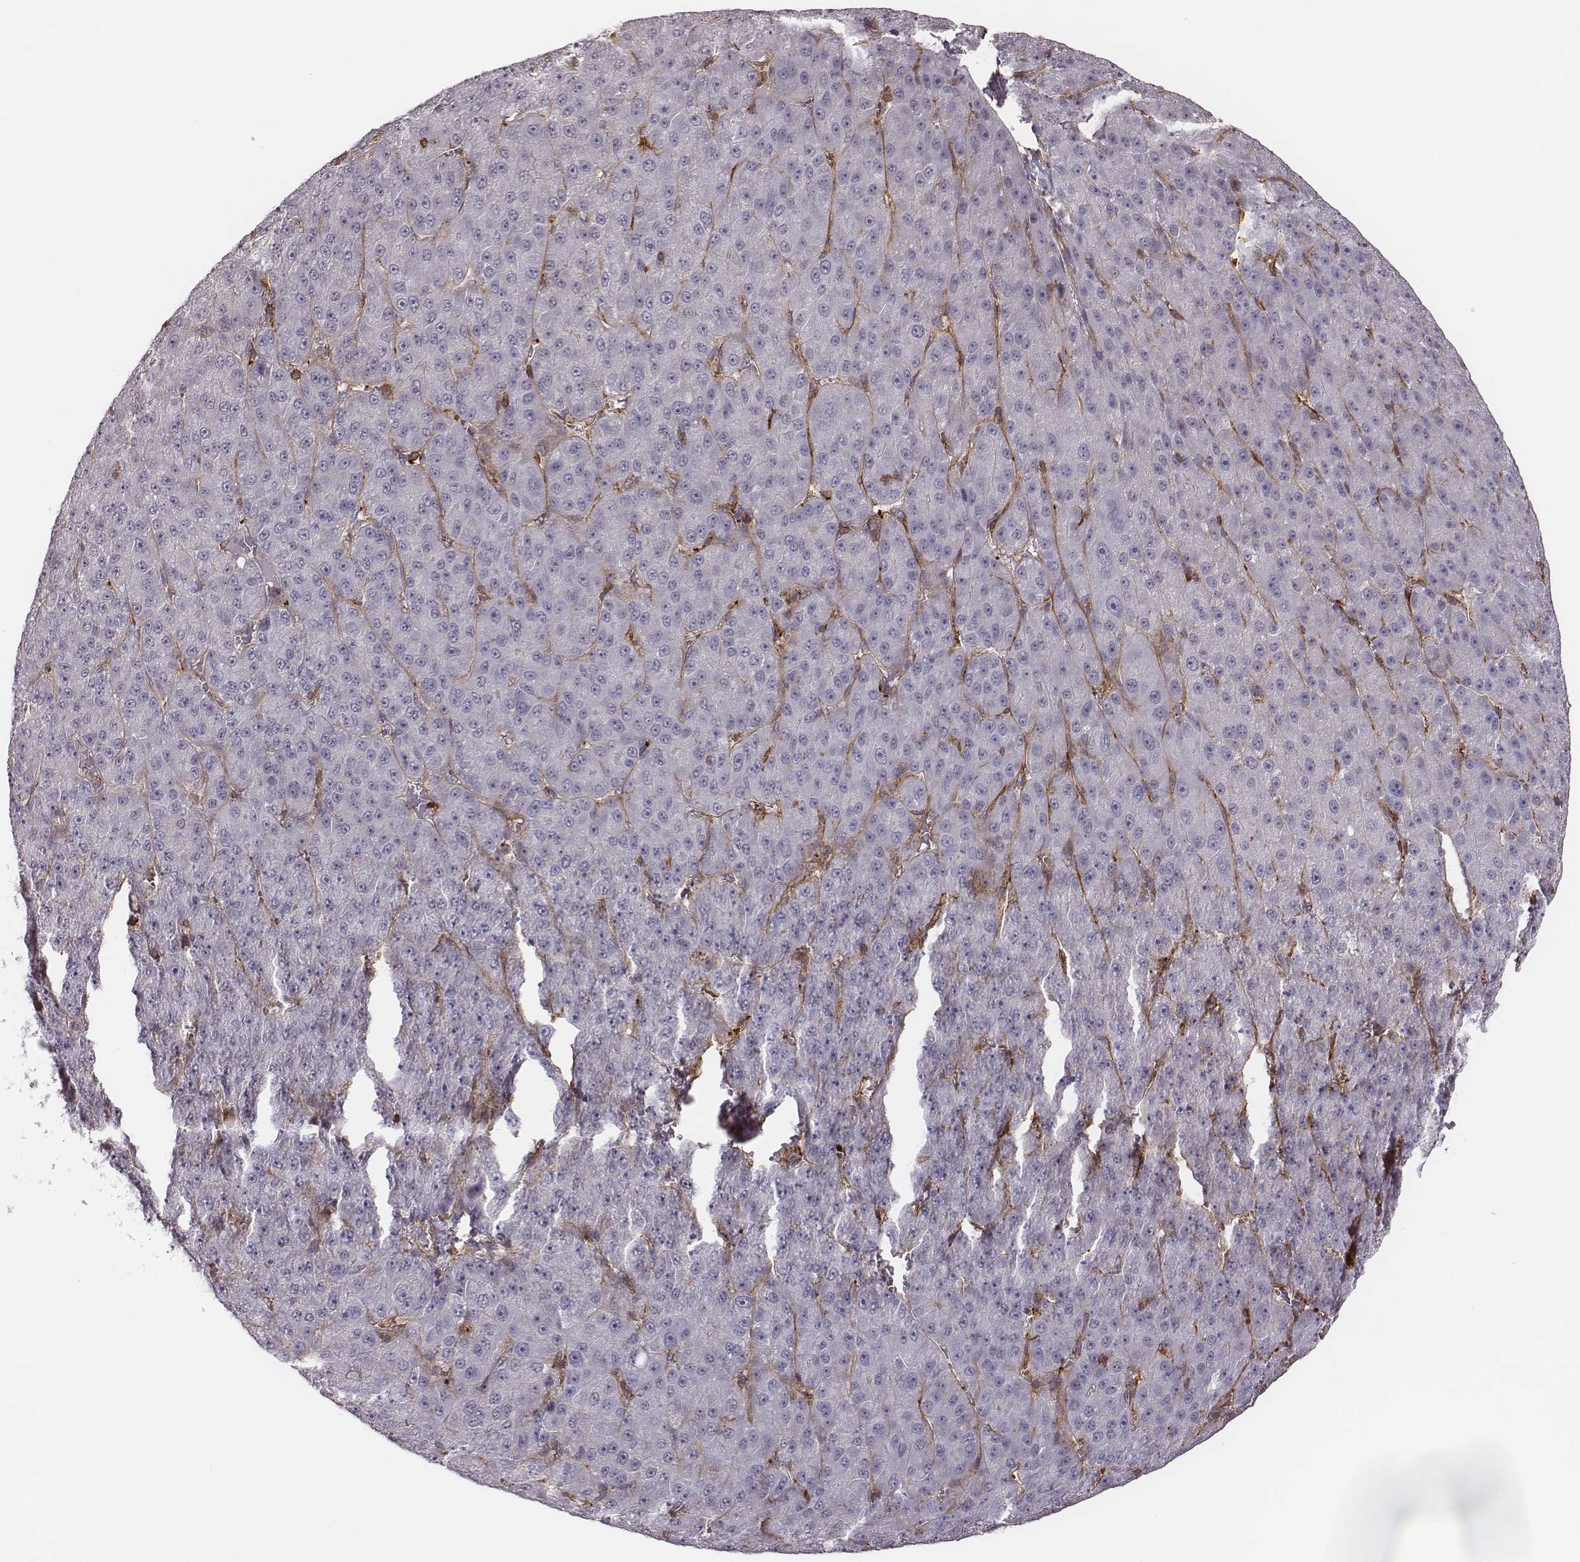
{"staining": {"intensity": "negative", "quantity": "none", "location": "none"}, "tissue": "liver cancer", "cell_type": "Tumor cells", "image_type": "cancer", "snomed": [{"axis": "morphology", "description": "Carcinoma, Hepatocellular, NOS"}, {"axis": "topography", "description": "Liver"}], "caption": "Tumor cells show no significant expression in liver cancer. (DAB (3,3'-diaminobenzidine) immunohistochemistry, high magnification).", "gene": "ZYX", "patient": {"sex": "male", "age": 67}}